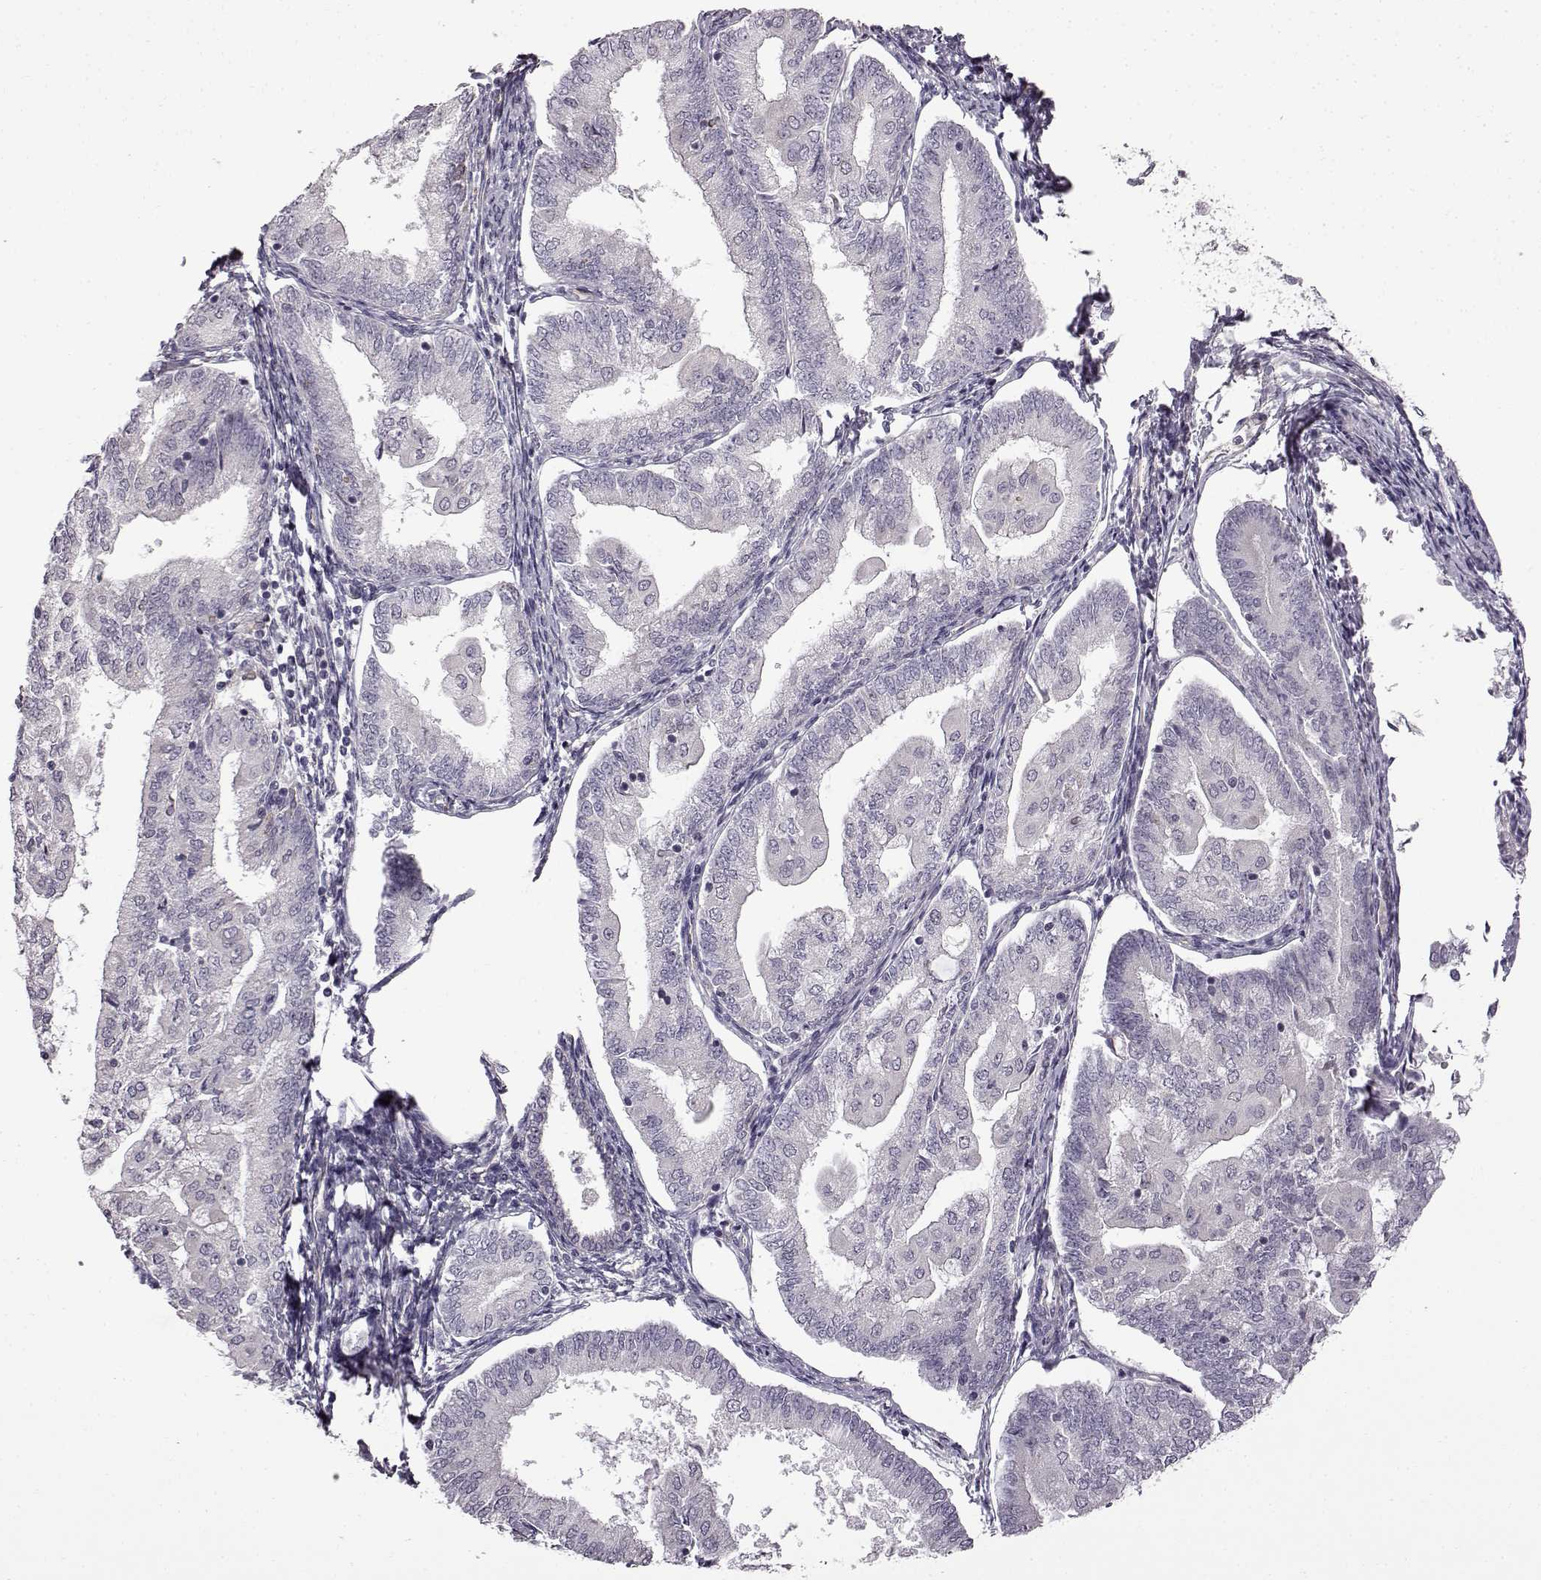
{"staining": {"intensity": "negative", "quantity": "none", "location": "none"}, "tissue": "endometrial cancer", "cell_type": "Tumor cells", "image_type": "cancer", "snomed": [{"axis": "morphology", "description": "Adenocarcinoma, NOS"}, {"axis": "topography", "description": "Endometrium"}], "caption": "Tumor cells are negative for protein expression in human endometrial cancer.", "gene": "B3GNT6", "patient": {"sex": "female", "age": 55}}